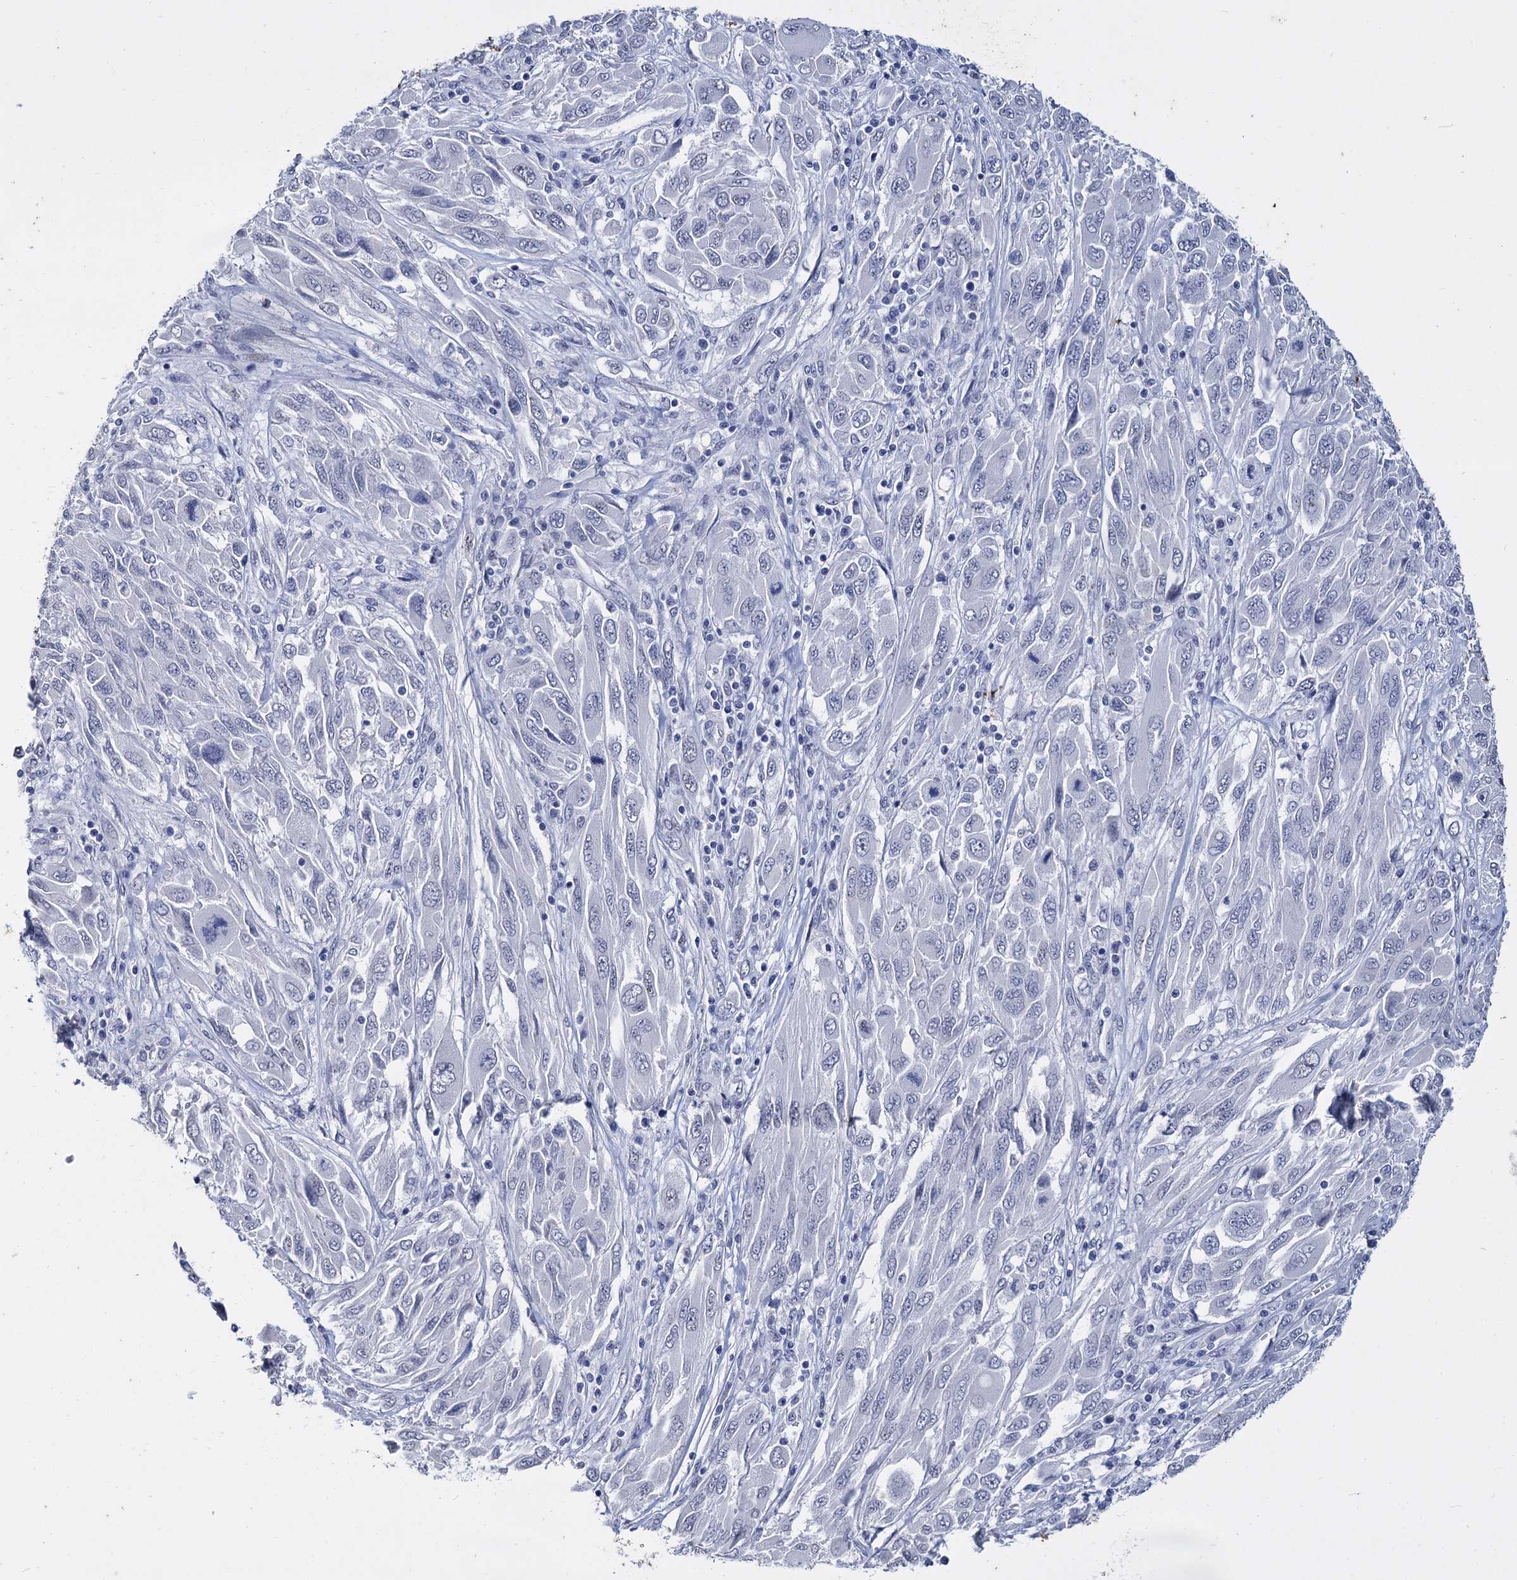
{"staining": {"intensity": "negative", "quantity": "none", "location": "none"}, "tissue": "melanoma", "cell_type": "Tumor cells", "image_type": "cancer", "snomed": [{"axis": "morphology", "description": "Malignant melanoma, NOS"}, {"axis": "topography", "description": "Skin"}], "caption": "Immunohistochemistry histopathology image of neoplastic tissue: human melanoma stained with DAB (3,3'-diaminobenzidine) shows no significant protein expression in tumor cells. (Brightfield microscopy of DAB immunohistochemistry (IHC) at high magnification).", "gene": "MAGEA4", "patient": {"sex": "female", "age": 91}}